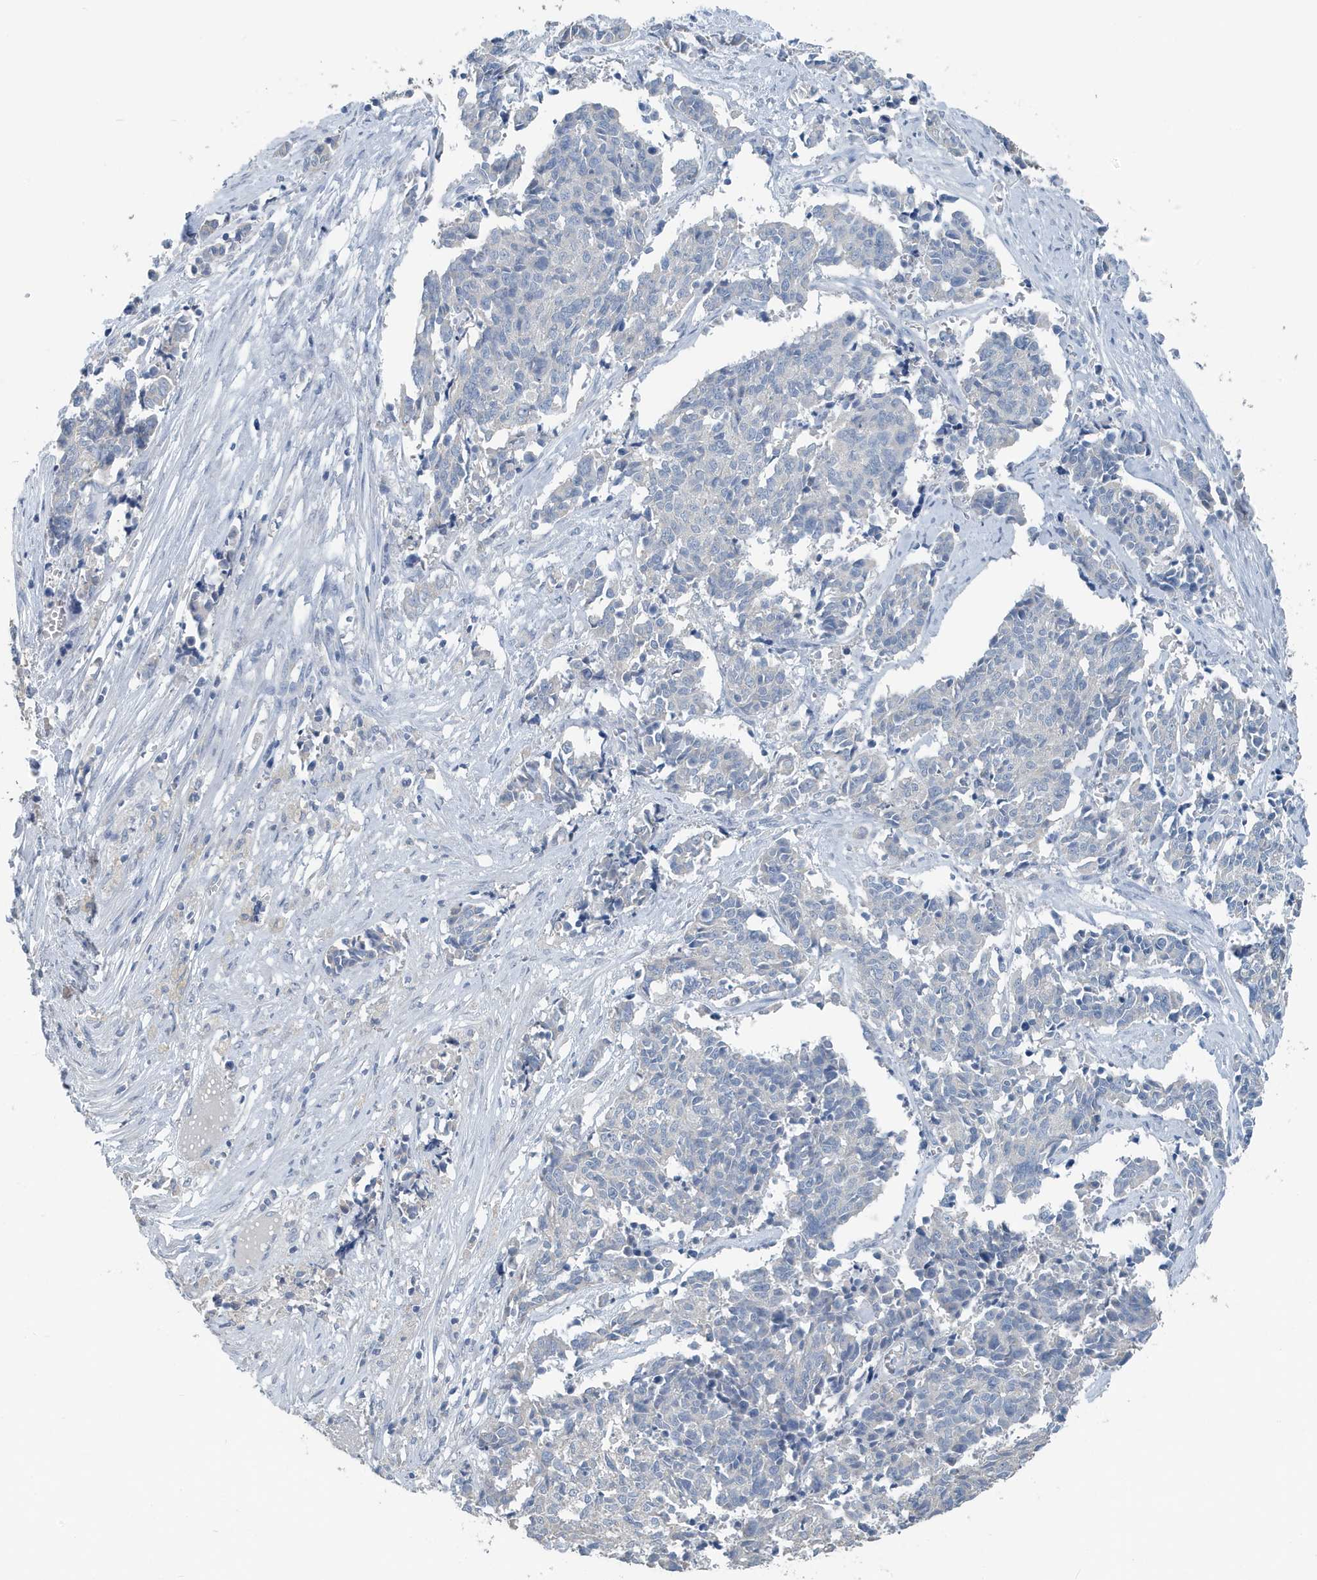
{"staining": {"intensity": "negative", "quantity": "none", "location": "none"}, "tissue": "cervical cancer", "cell_type": "Tumor cells", "image_type": "cancer", "snomed": [{"axis": "morphology", "description": "Normal tissue, NOS"}, {"axis": "morphology", "description": "Squamous cell carcinoma, NOS"}, {"axis": "topography", "description": "Cervix"}], "caption": "This image is of squamous cell carcinoma (cervical) stained with immunohistochemistry to label a protein in brown with the nuclei are counter-stained blue. There is no staining in tumor cells. (Brightfield microscopy of DAB immunohistochemistry at high magnification).", "gene": "UGT2B4", "patient": {"sex": "female", "age": 35}}